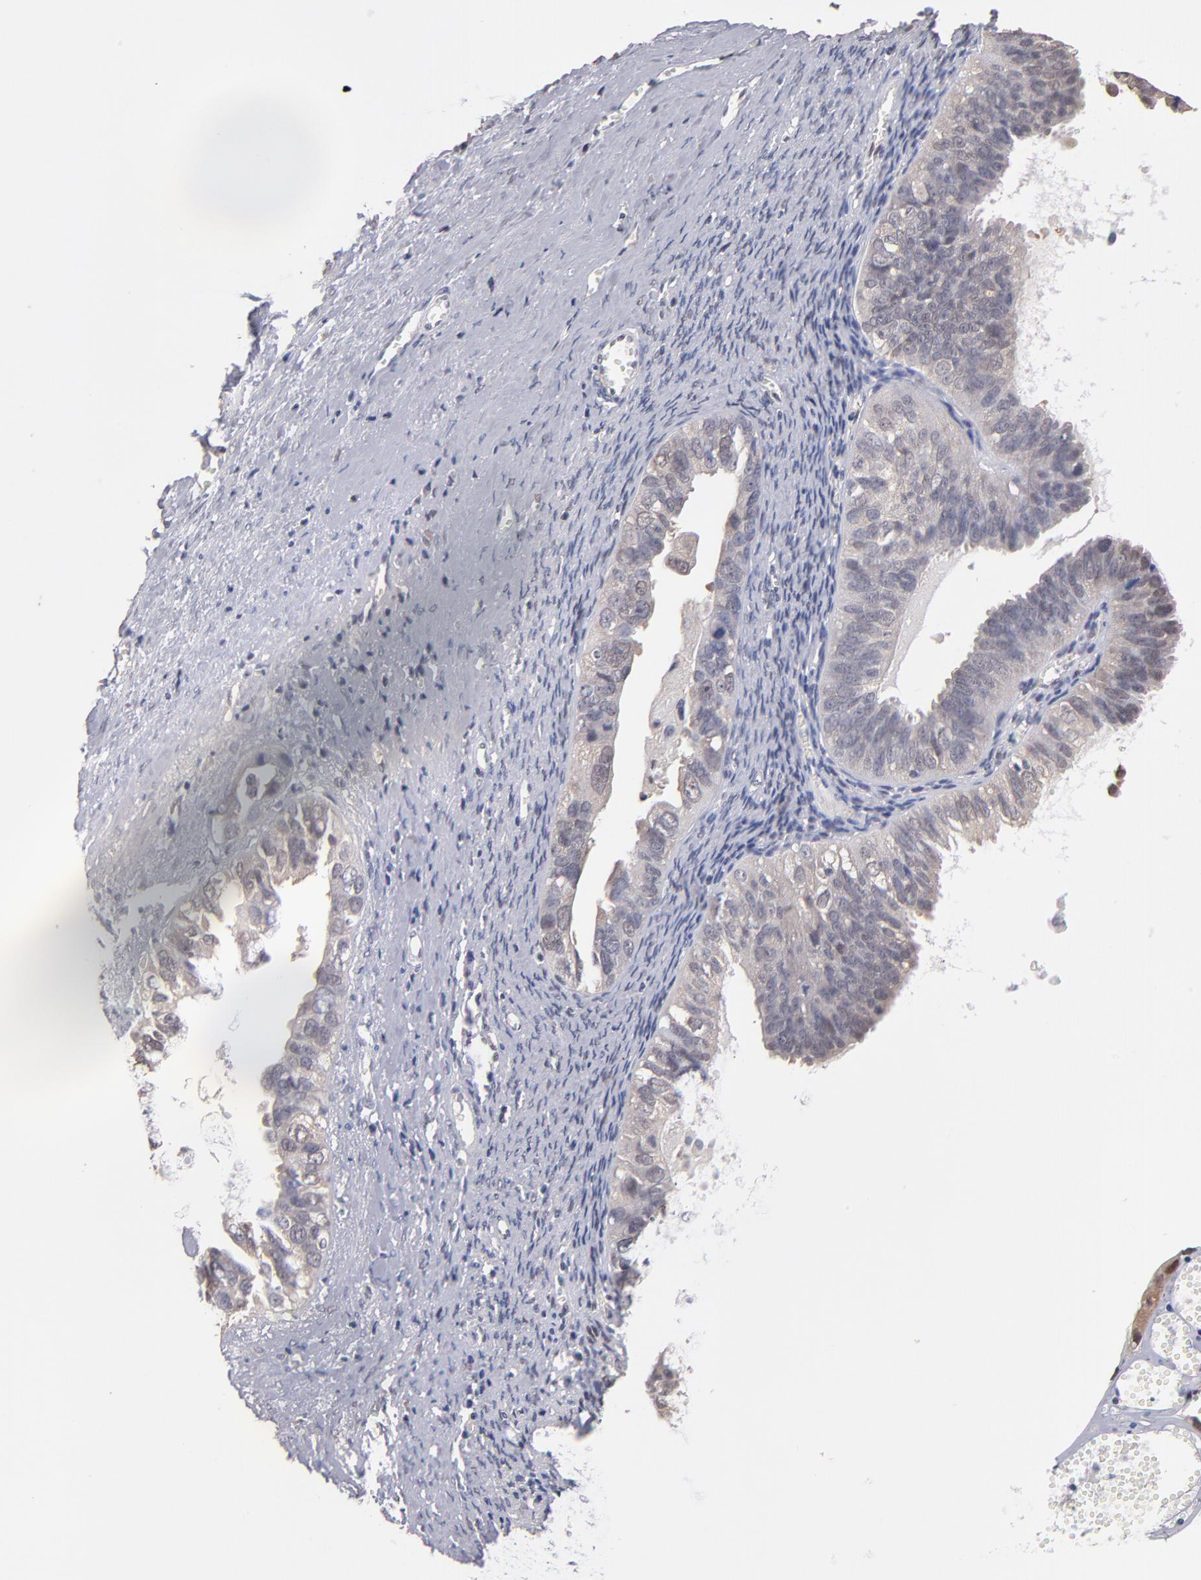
{"staining": {"intensity": "moderate", "quantity": "<25%", "location": "nuclear"}, "tissue": "ovarian cancer", "cell_type": "Tumor cells", "image_type": "cancer", "snomed": [{"axis": "morphology", "description": "Carcinoma, endometroid"}, {"axis": "topography", "description": "Ovary"}], "caption": "Protein expression analysis of human ovarian endometroid carcinoma reveals moderate nuclear expression in about <25% of tumor cells. (DAB (3,3'-diaminobenzidine) IHC, brown staining for protein, blue staining for nuclei).", "gene": "PSMD10", "patient": {"sex": "female", "age": 85}}